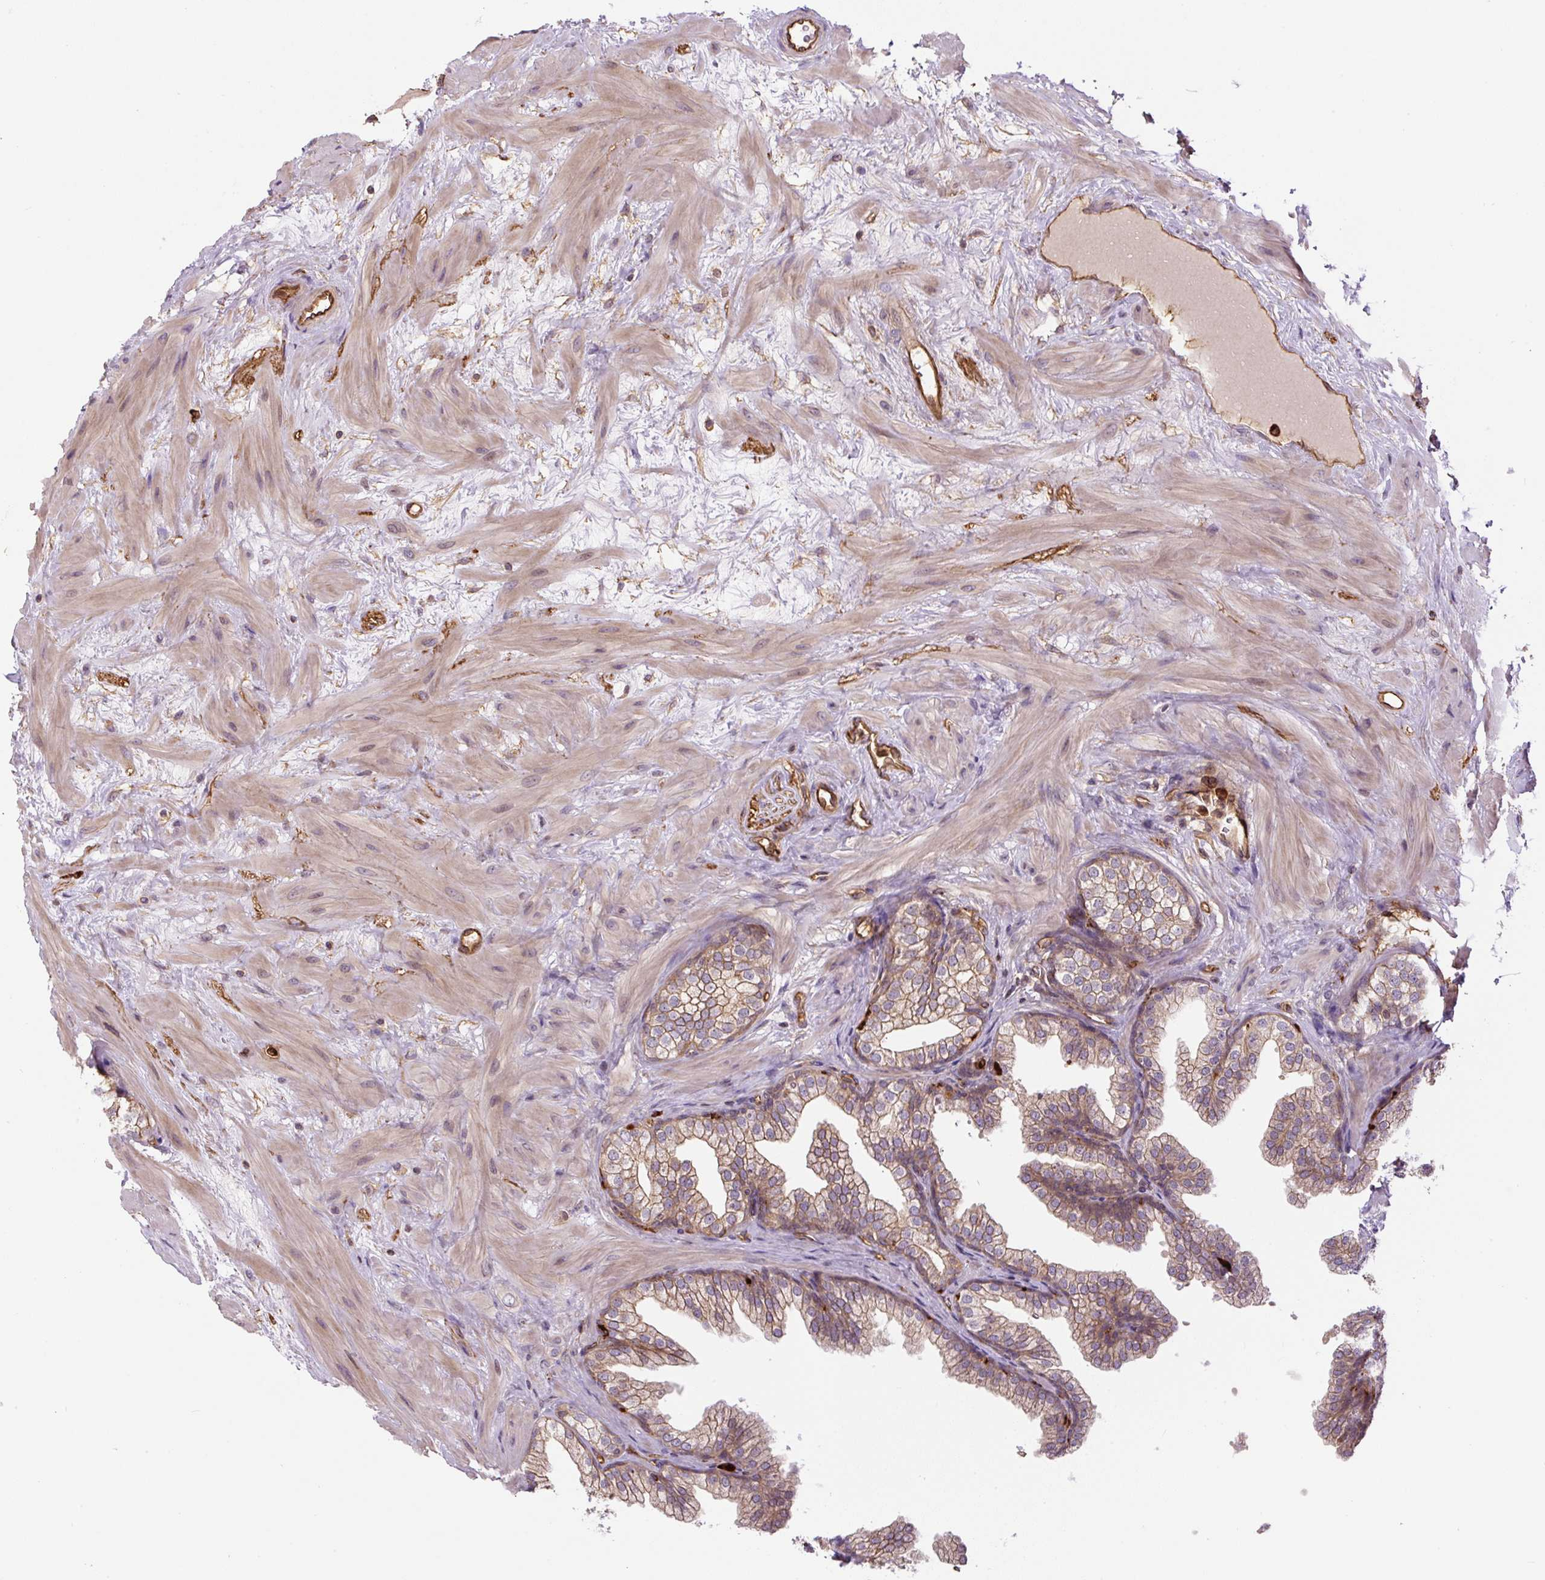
{"staining": {"intensity": "moderate", "quantity": ">75%", "location": "cytoplasmic/membranous"}, "tissue": "prostate", "cell_type": "Glandular cells", "image_type": "normal", "snomed": [{"axis": "morphology", "description": "Normal tissue, NOS"}, {"axis": "topography", "description": "Prostate"}], "caption": "Moderate cytoplasmic/membranous protein positivity is identified in approximately >75% of glandular cells in prostate. The staining is performed using DAB brown chromogen to label protein expression. The nuclei are counter-stained blue using hematoxylin.", "gene": "B3GALT5", "patient": {"sex": "male", "age": 37}}